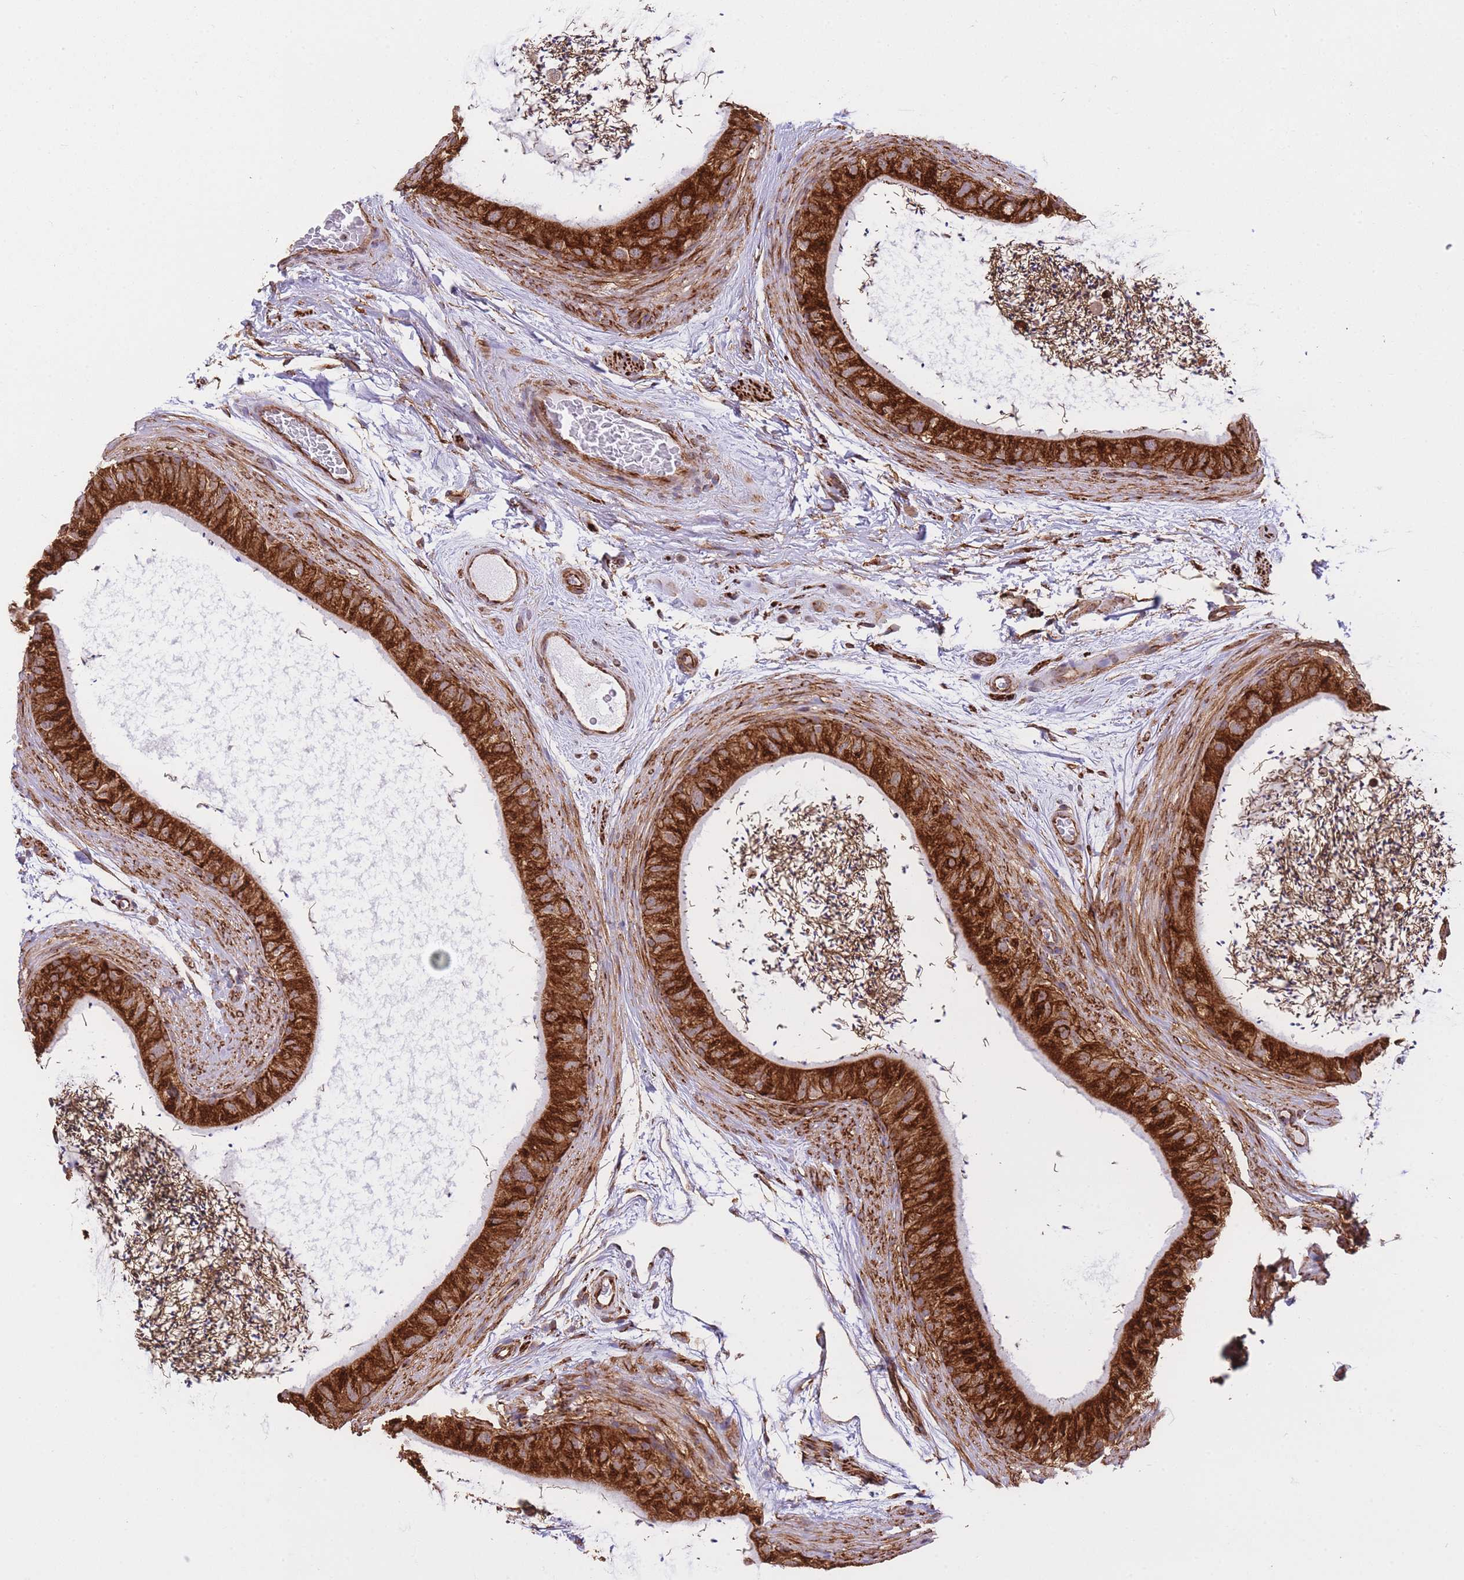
{"staining": {"intensity": "strong", "quantity": ">75%", "location": "cytoplasmic/membranous"}, "tissue": "epididymis", "cell_type": "Glandular cells", "image_type": "normal", "snomed": [{"axis": "morphology", "description": "Normal tissue, NOS"}, {"axis": "topography", "description": "Epididymis"}], "caption": "A brown stain labels strong cytoplasmic/membranous positivity of a protein in glandular cells of normal epididymis. The protein of interest is shown in brown color, while the nuclei are stained blue.", "gene": "EXOSC8", "patient": {"sex": "male", "age": 50}}